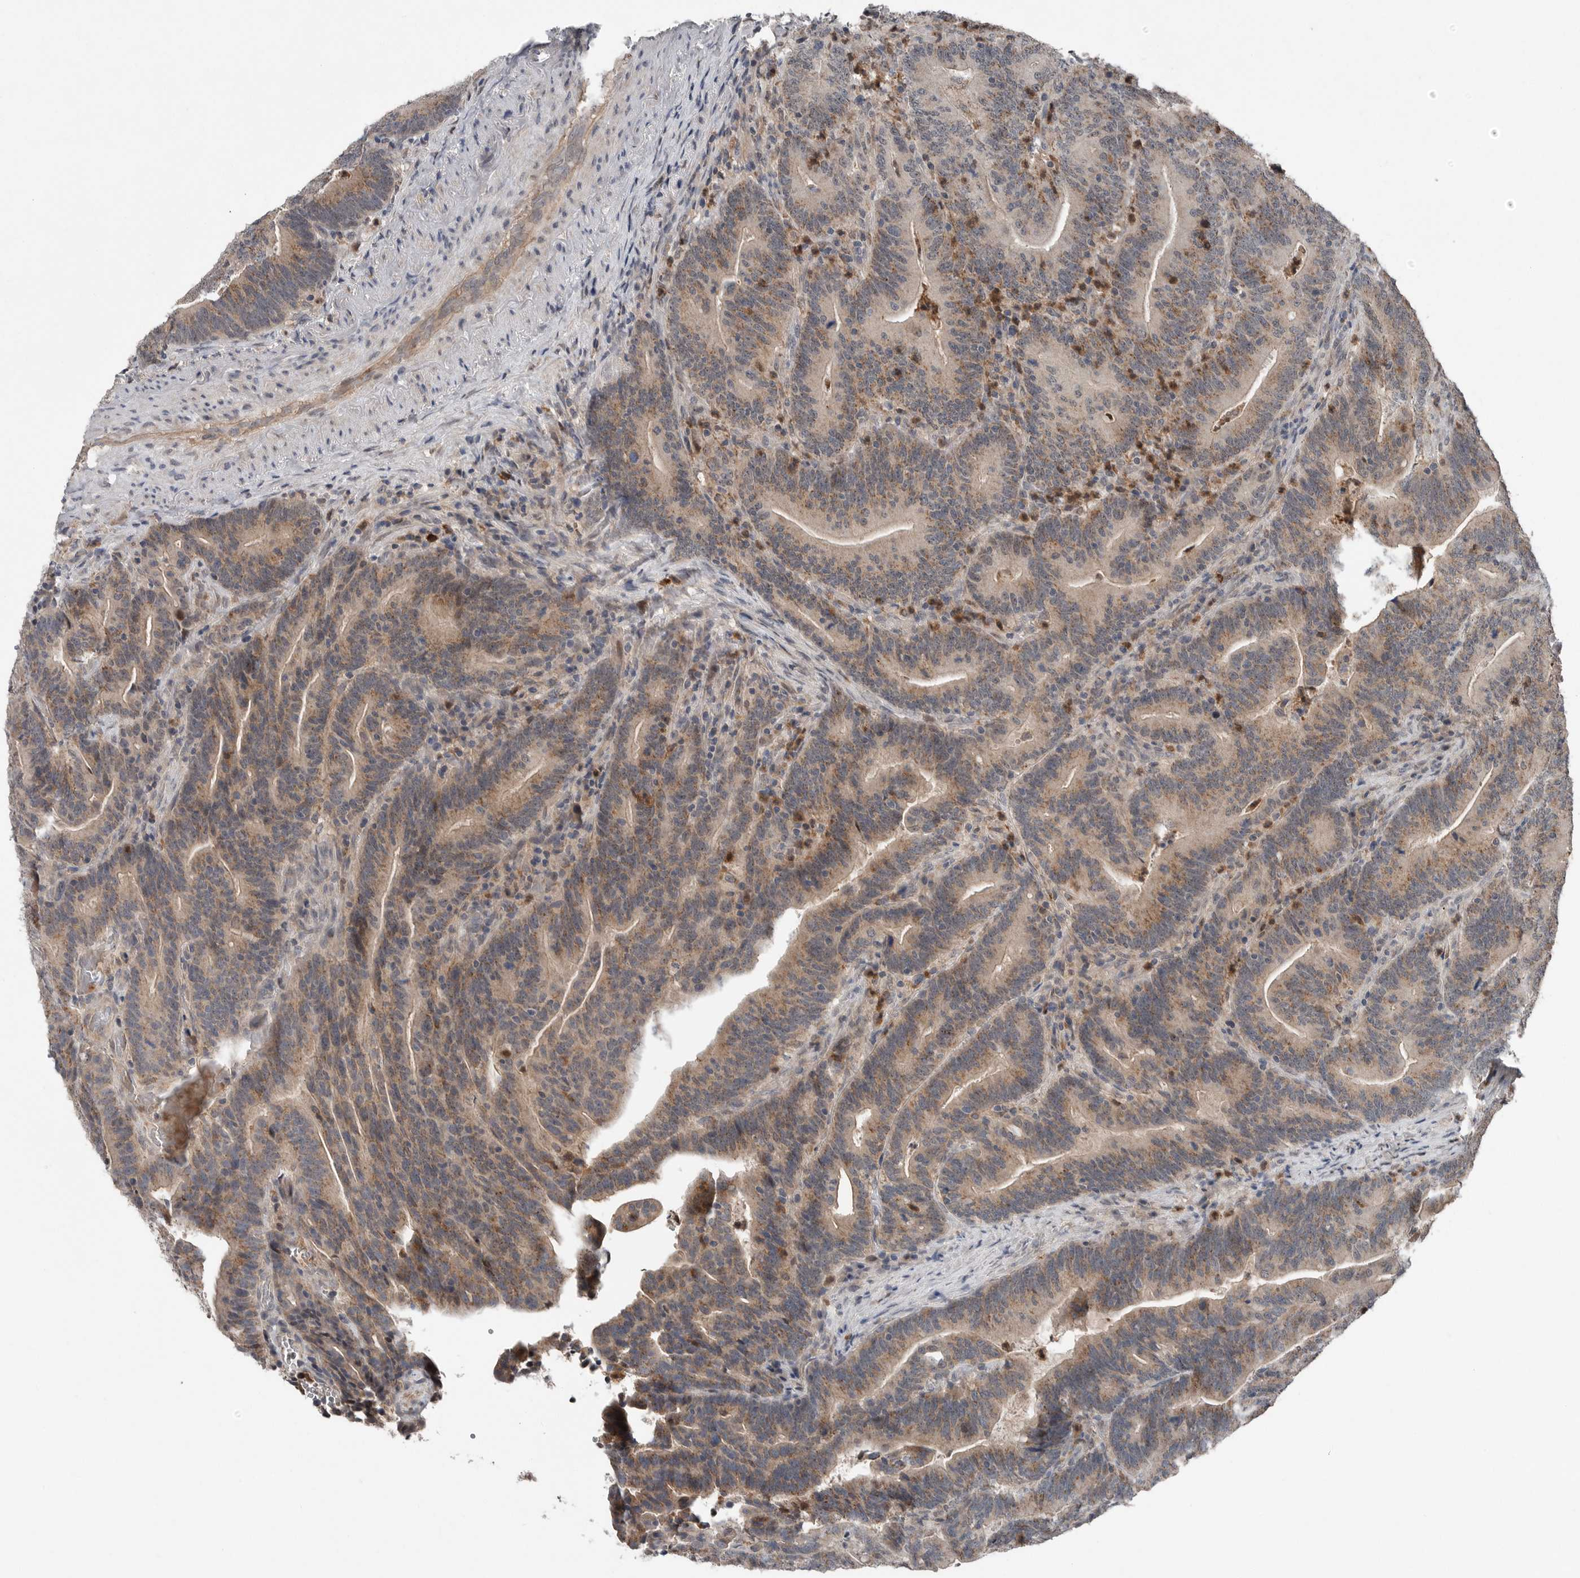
{"staining": {"intensity": "weak", "quantity": ">75%", "location": "cytoplasmic/membranous"}, "tissue": "colorectal cancer", "cell_type": "Tumor cells", "image_type": "cancer", "snomed": [{"axis": "morphology", "description": "Adenocarcinoma, NOS"}, {"axis": "topography", "description": "Colon"}], "caption": "This is a photomicrograph of immunohistochemistry (IHC) staining of colorectal cancer, which shows weak expression in the cytoplasmic/membranous of tumor cells.", "gene": "SCP2", "patient": {"sex": "female", "age": 66}}